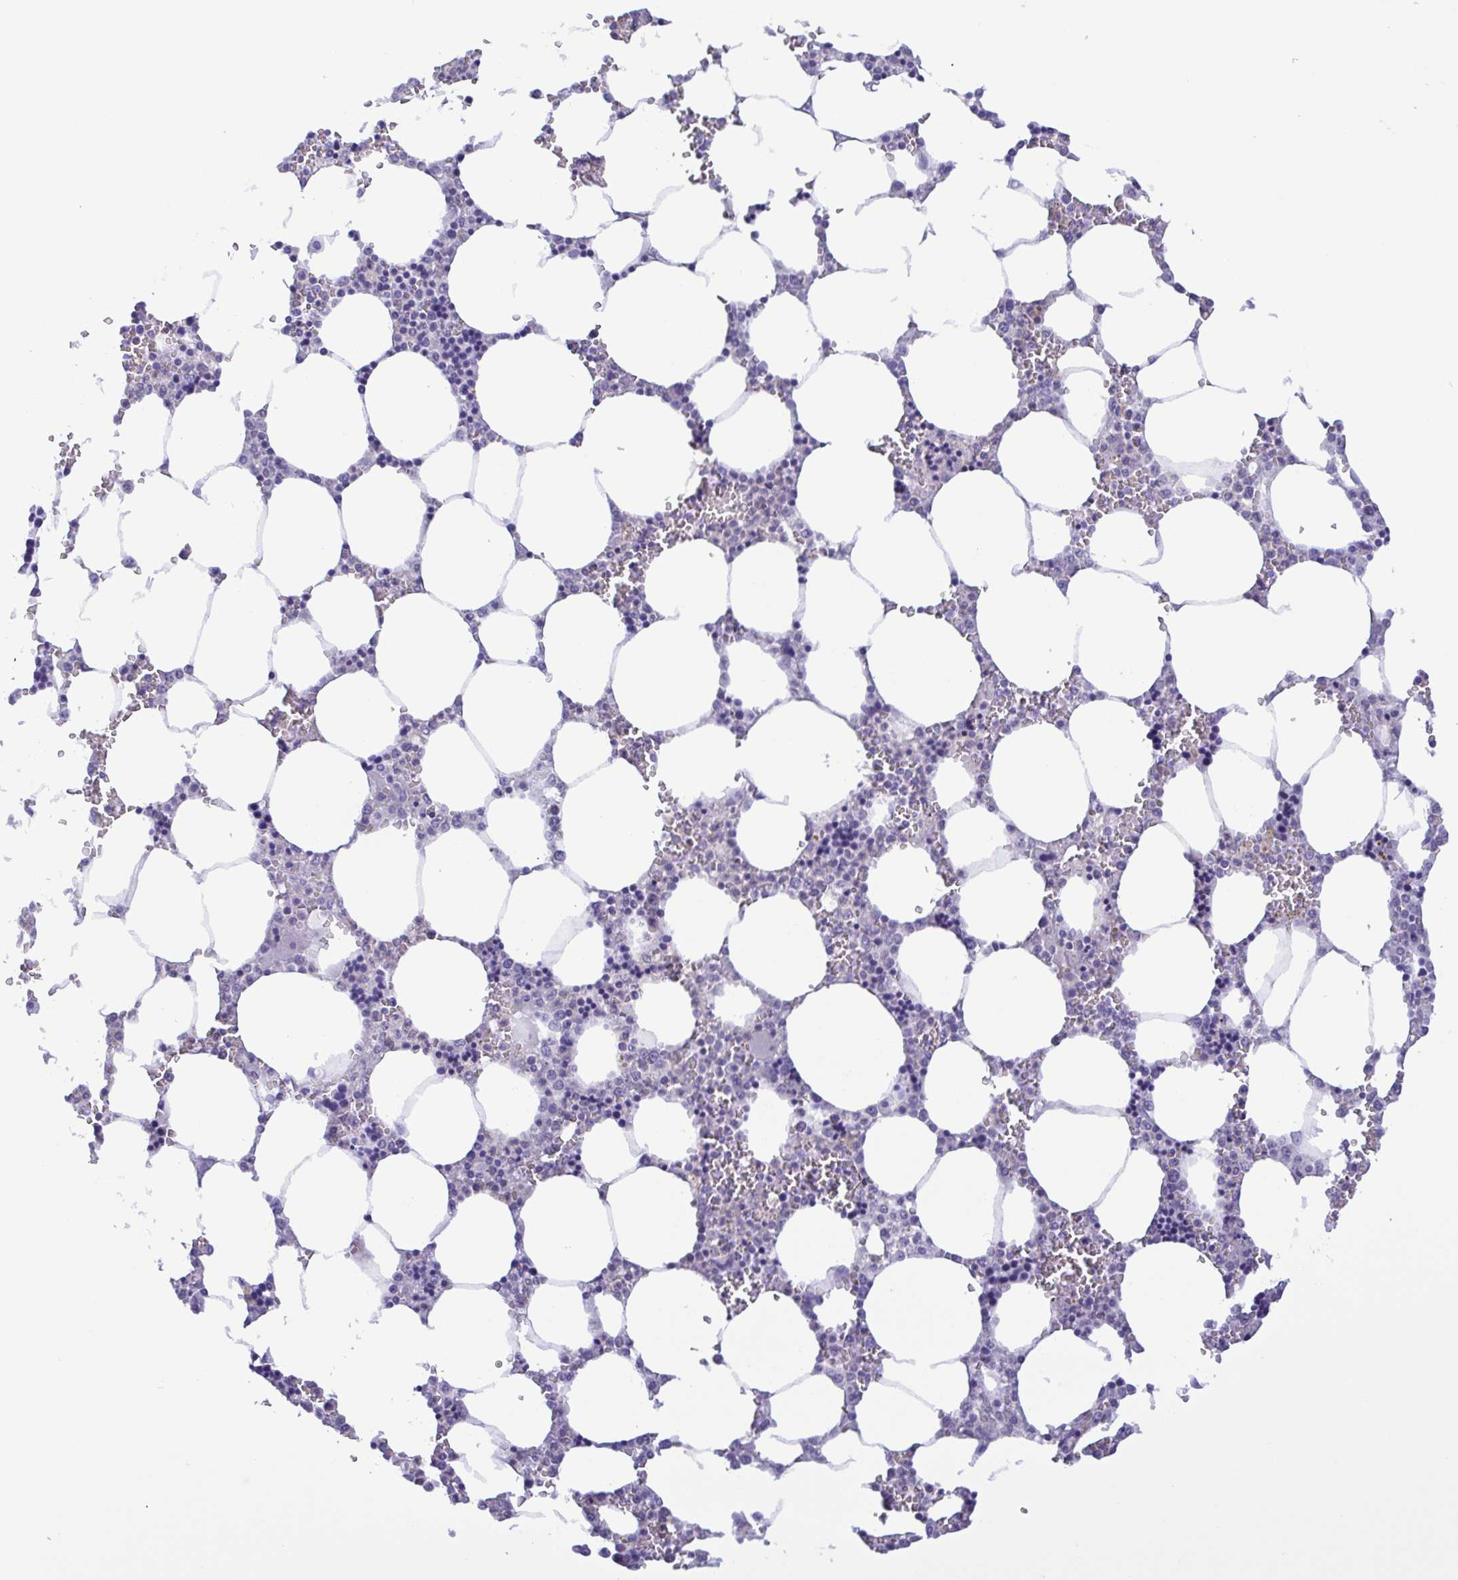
{"staining": {"intensity": "negative", "quantity": "none", "location": "none"}, "tissue": "bone marrow", "cell_type": "Hematopoietic cells", "image_type": "normal", "snomed": [{"axis": "morphology", "description": "Normal tissue, NOS"}, {"axis": "topography", "description": "Bone marrow"}], "caption": "There is no significant staining in hematopoietic cells of bone marrow. (DAB (3,3'-diaminobenzidine) immunohistochemistry (IHC), high magnification).", "gene": "LDHC", "patient": {"sex": "male", "age": 64}}